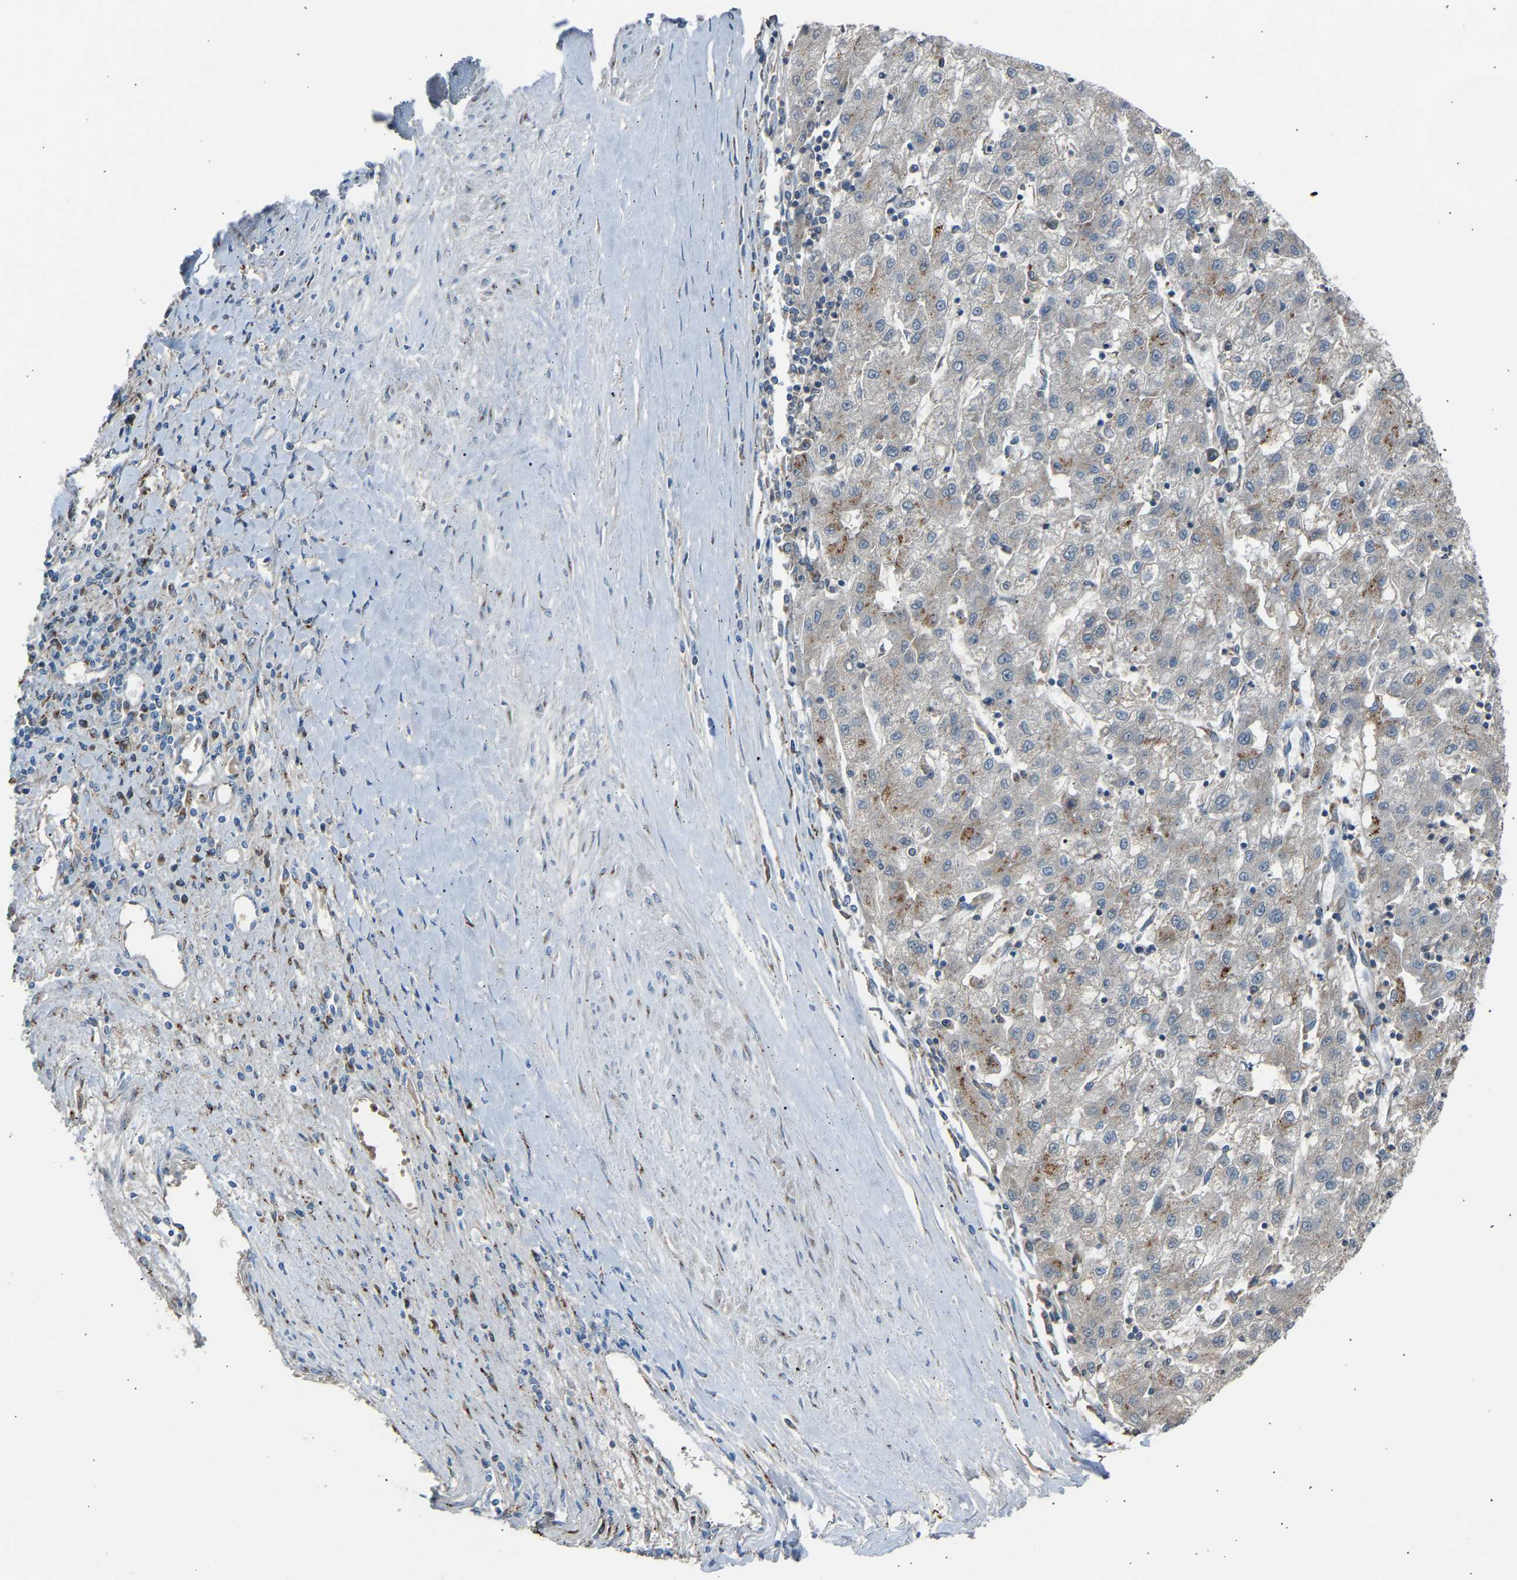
{"staining": {"intensity": "weak", "quantity": ">75%", "location": "cytoplasmic/membranous"}, "tissue": "liver cancer", "cell_type": "Tumor cells", "image_type": "cancer", "snomed": [{"axis": "morphology", "description": "Carcinoma, Hepatocellular, NOS"}, {"axis": "topography", "description": "Liver"}], "caption": "Hepatocellular carcinoma (liver) stained with DAB (3,3'-diaminobenzidine) IHC demonstrates low levels of weak cytoplasmic/membranous positivity in about >75% of tumor cells. (DAB IHC with brightfield microscopy, high magnification).", "gene": "CYREN", "patient": {"sex": "male", "age": 72}}